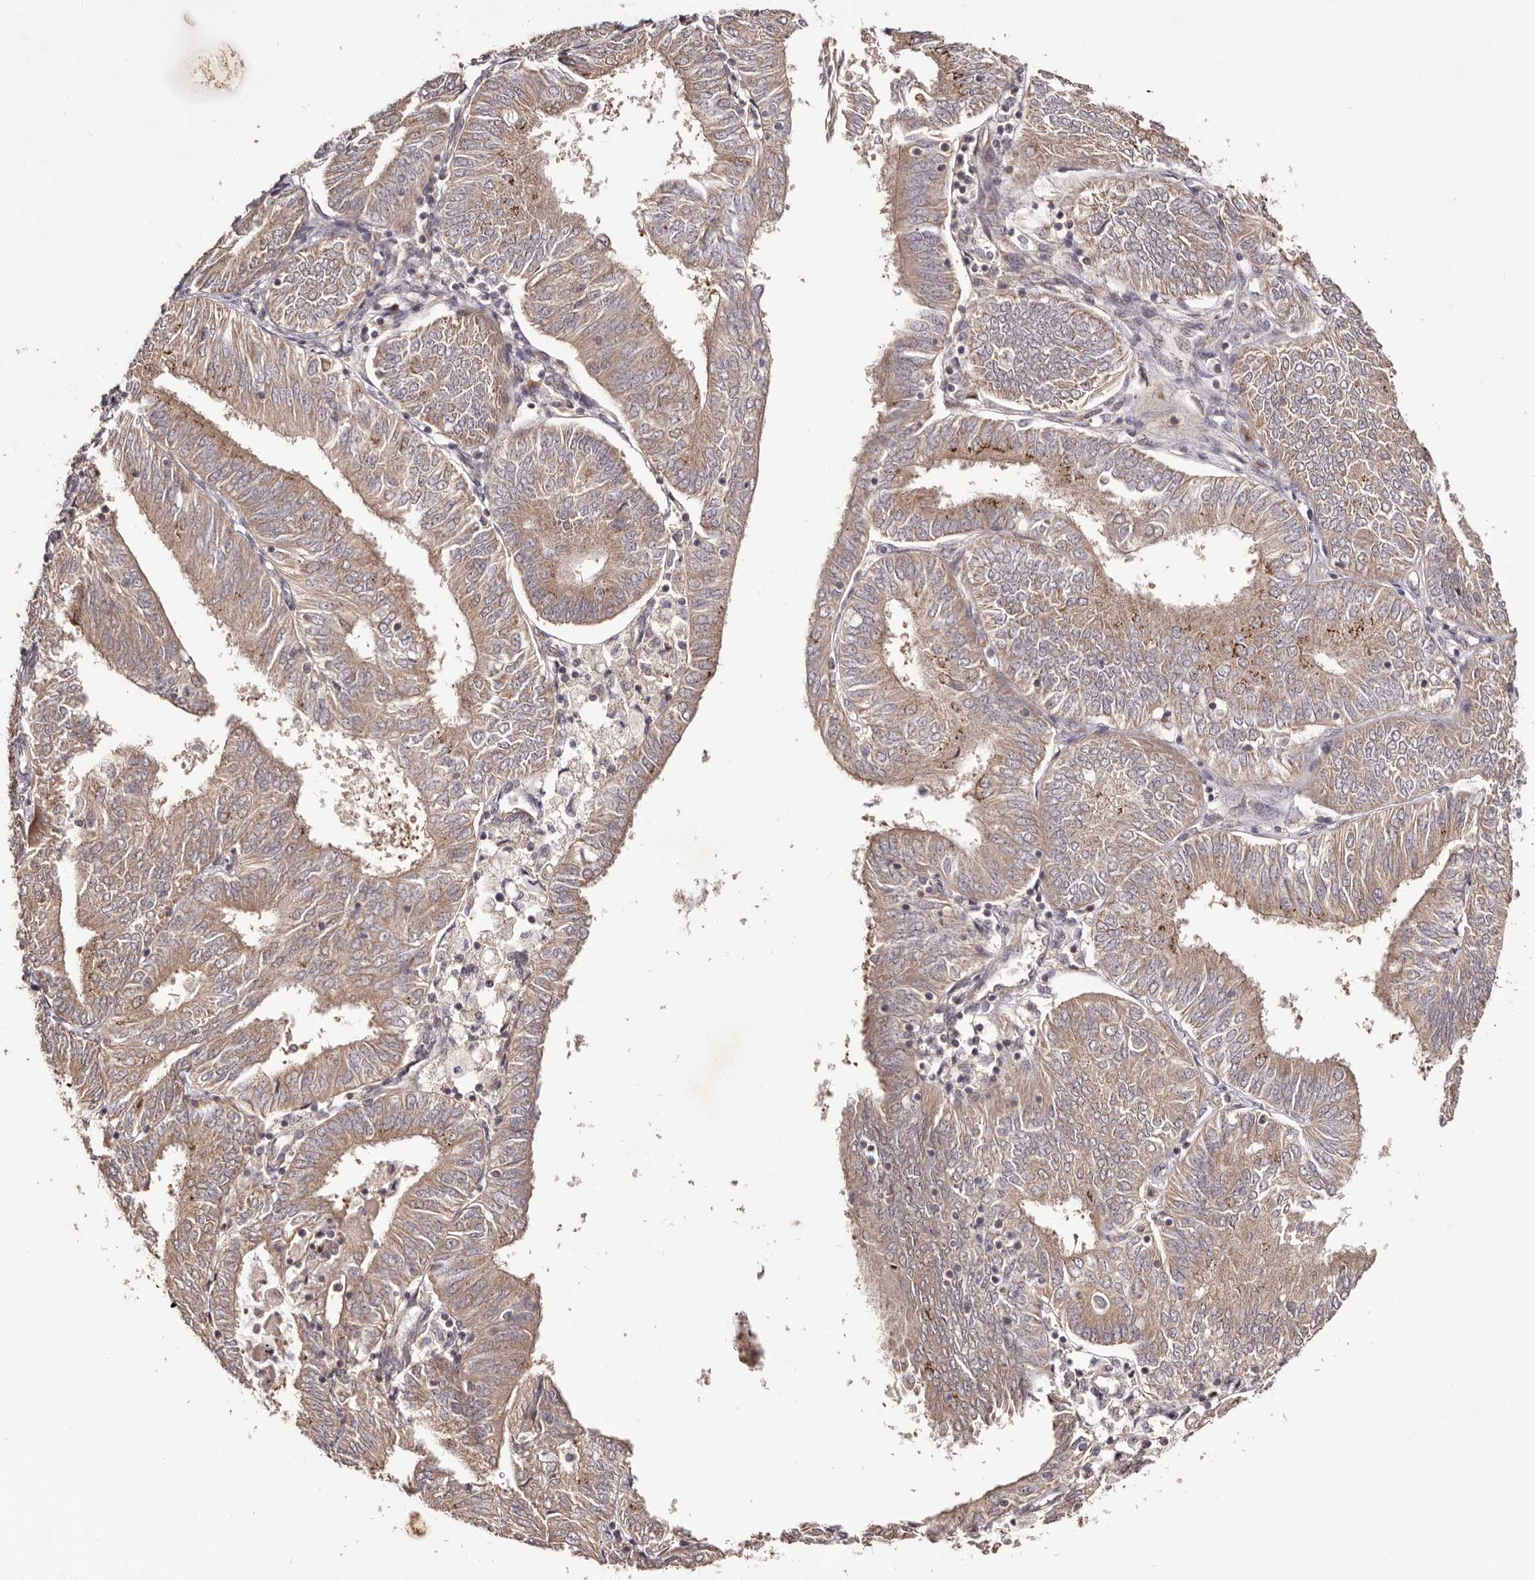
{"staining": {"intensity": "moderate", "quantity": "25%-75%", "location": "cytoplasmic/membranous"}, "tissue": "endometrial cancer", "cell_type": "Tumor cells", "image_type": "cancer", "snomed": [{"axis": "morphology", "description": "Adenocarcinoma, NOS"}, {"axis": "topography", "description": "Endometrium"}], "caption": "Immunohistochemical staining of human endometrial cancer displays medium levels of moderate cytoplasmic/membranous protein expression in about 25%-75% of tumor cells. (DAB (3,3'-diaminobenzidine) = brown stain, brightfield microscopy at high magnification).", "gene": "EGR3", "patient": {"sex": "female", "age": 58}}